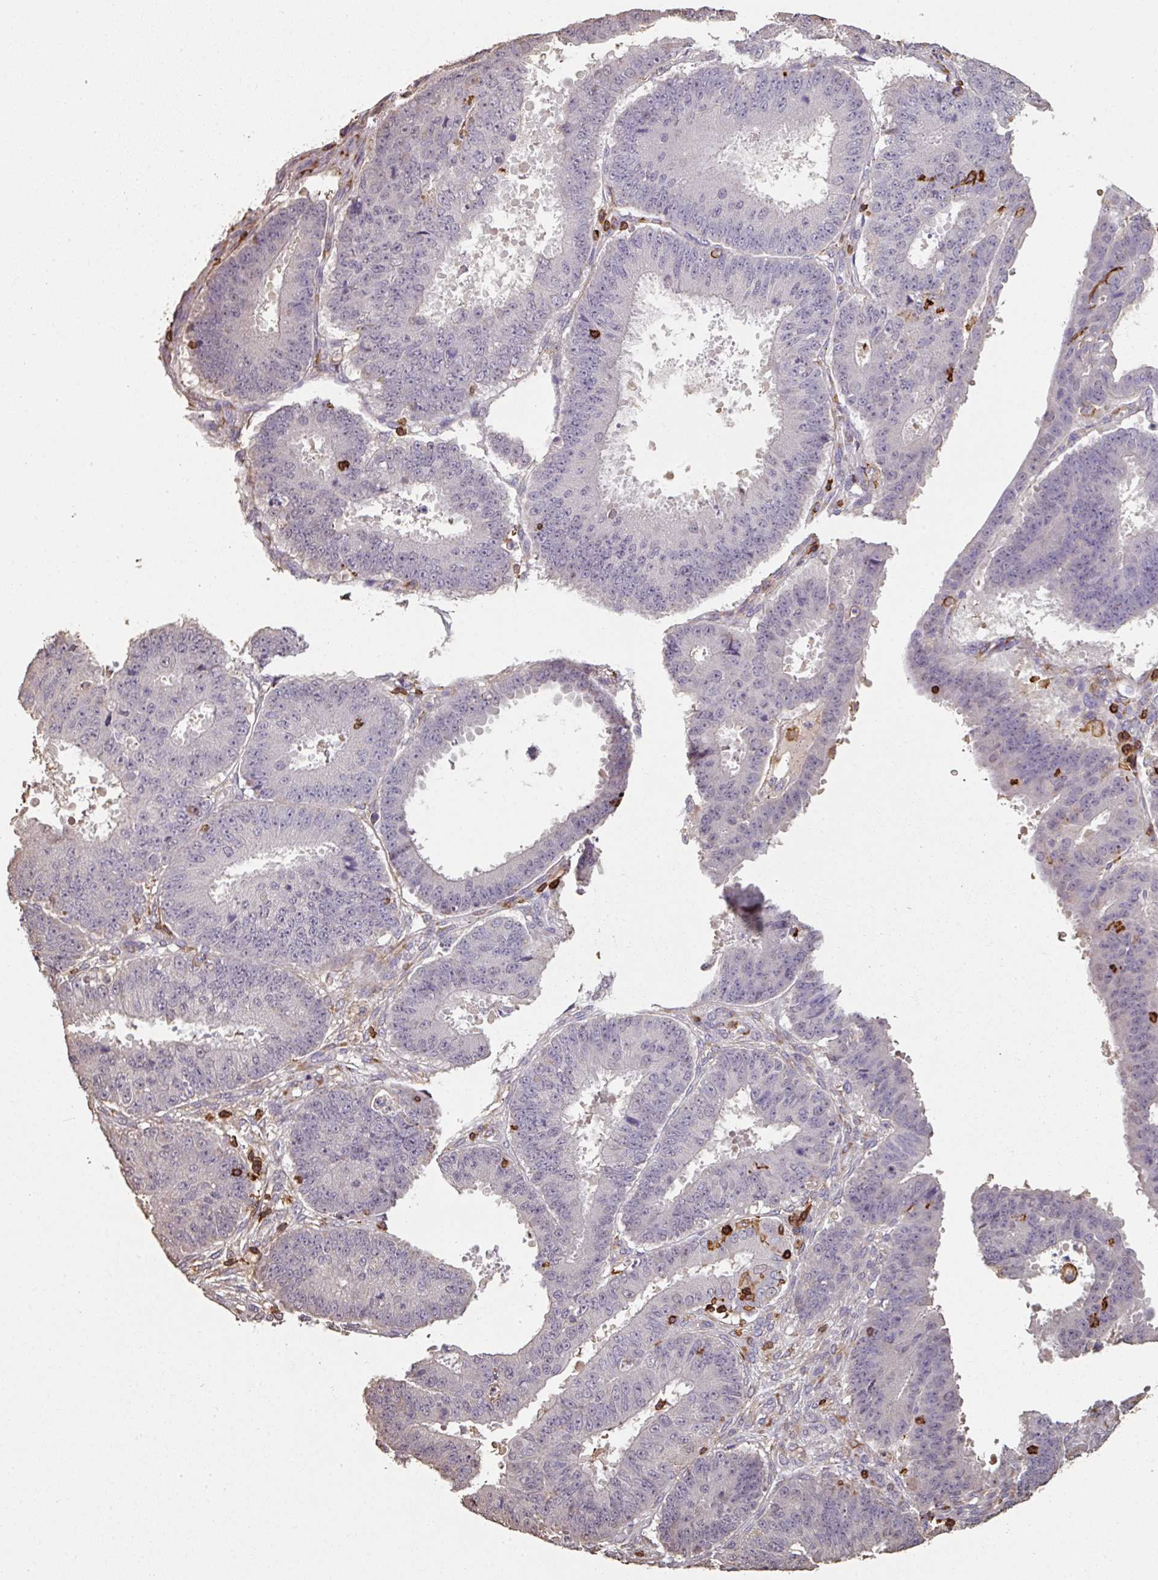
{"staining": {"intensity": "negative", "quantity": "none", "location": "none"}, "tissue": "ovarian cancer", "cell_type": "Tumor cells", "image_type": "cancer", "snomed": [{"axis": "morphology", "description": "Carcinoma, endometroid"}, {"axis": "topography", "description": "Appendix"}, {"axis": "topography", "description": "Ovary"}], "caption": "The micrograph displays no significant expression in tumor cells of ovarian cancer.", "gene": "OLFML2B", "patient": {"sex": "female", "age": 42}}